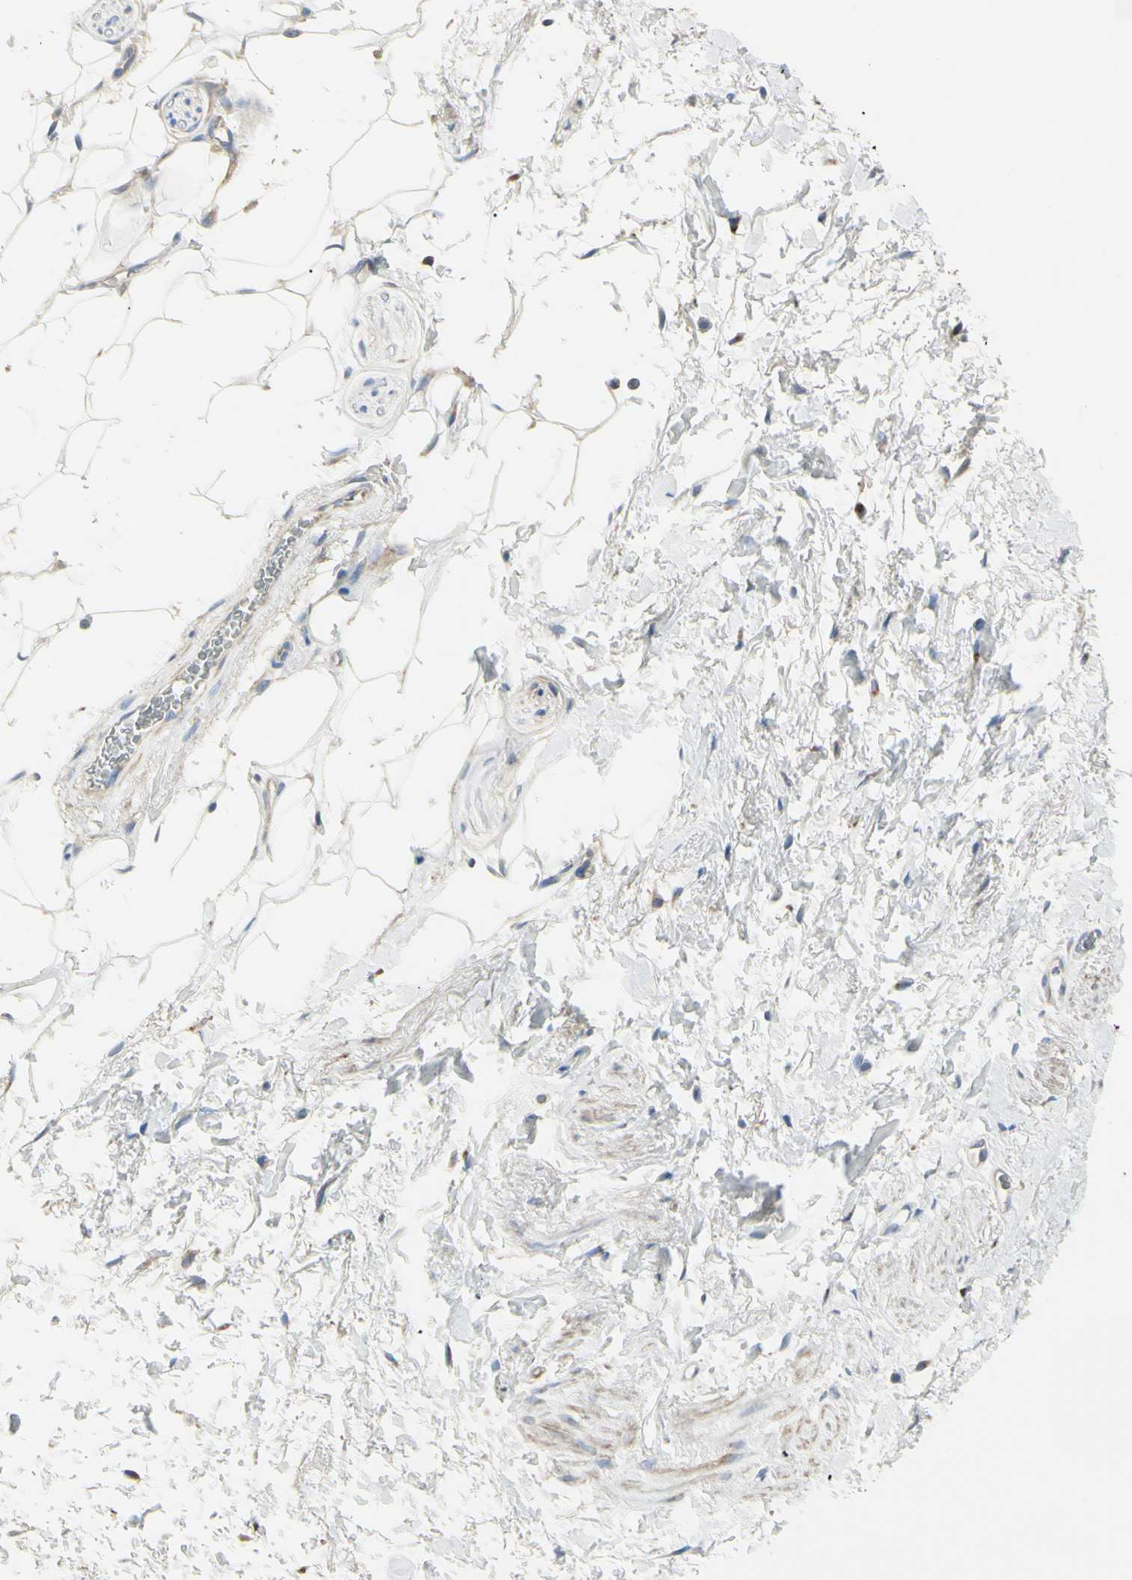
{"staining": {"intensity": "negative", "quantity": "none", "location": "none"}, "tissue": "adipose tissue", "cell_type": "Adipocytes", "image_type": "normal", "snomed": [{"axis": "morphology", "description": "Normal tissue, NOS"}, {"axis": "topography", "description": "Soft tissue"}, {"axis": "topography", "description": "Peripheral nerve tissue"}], "caption": "Immunohistochemistry photomicrograph of benign adipose tissue: human adipose tissue stained with DAB demonstrates no significant protein positivity in adipocytes.", "gene": "NCBP2L", "patient": {"sex": "female", "age": 71}}